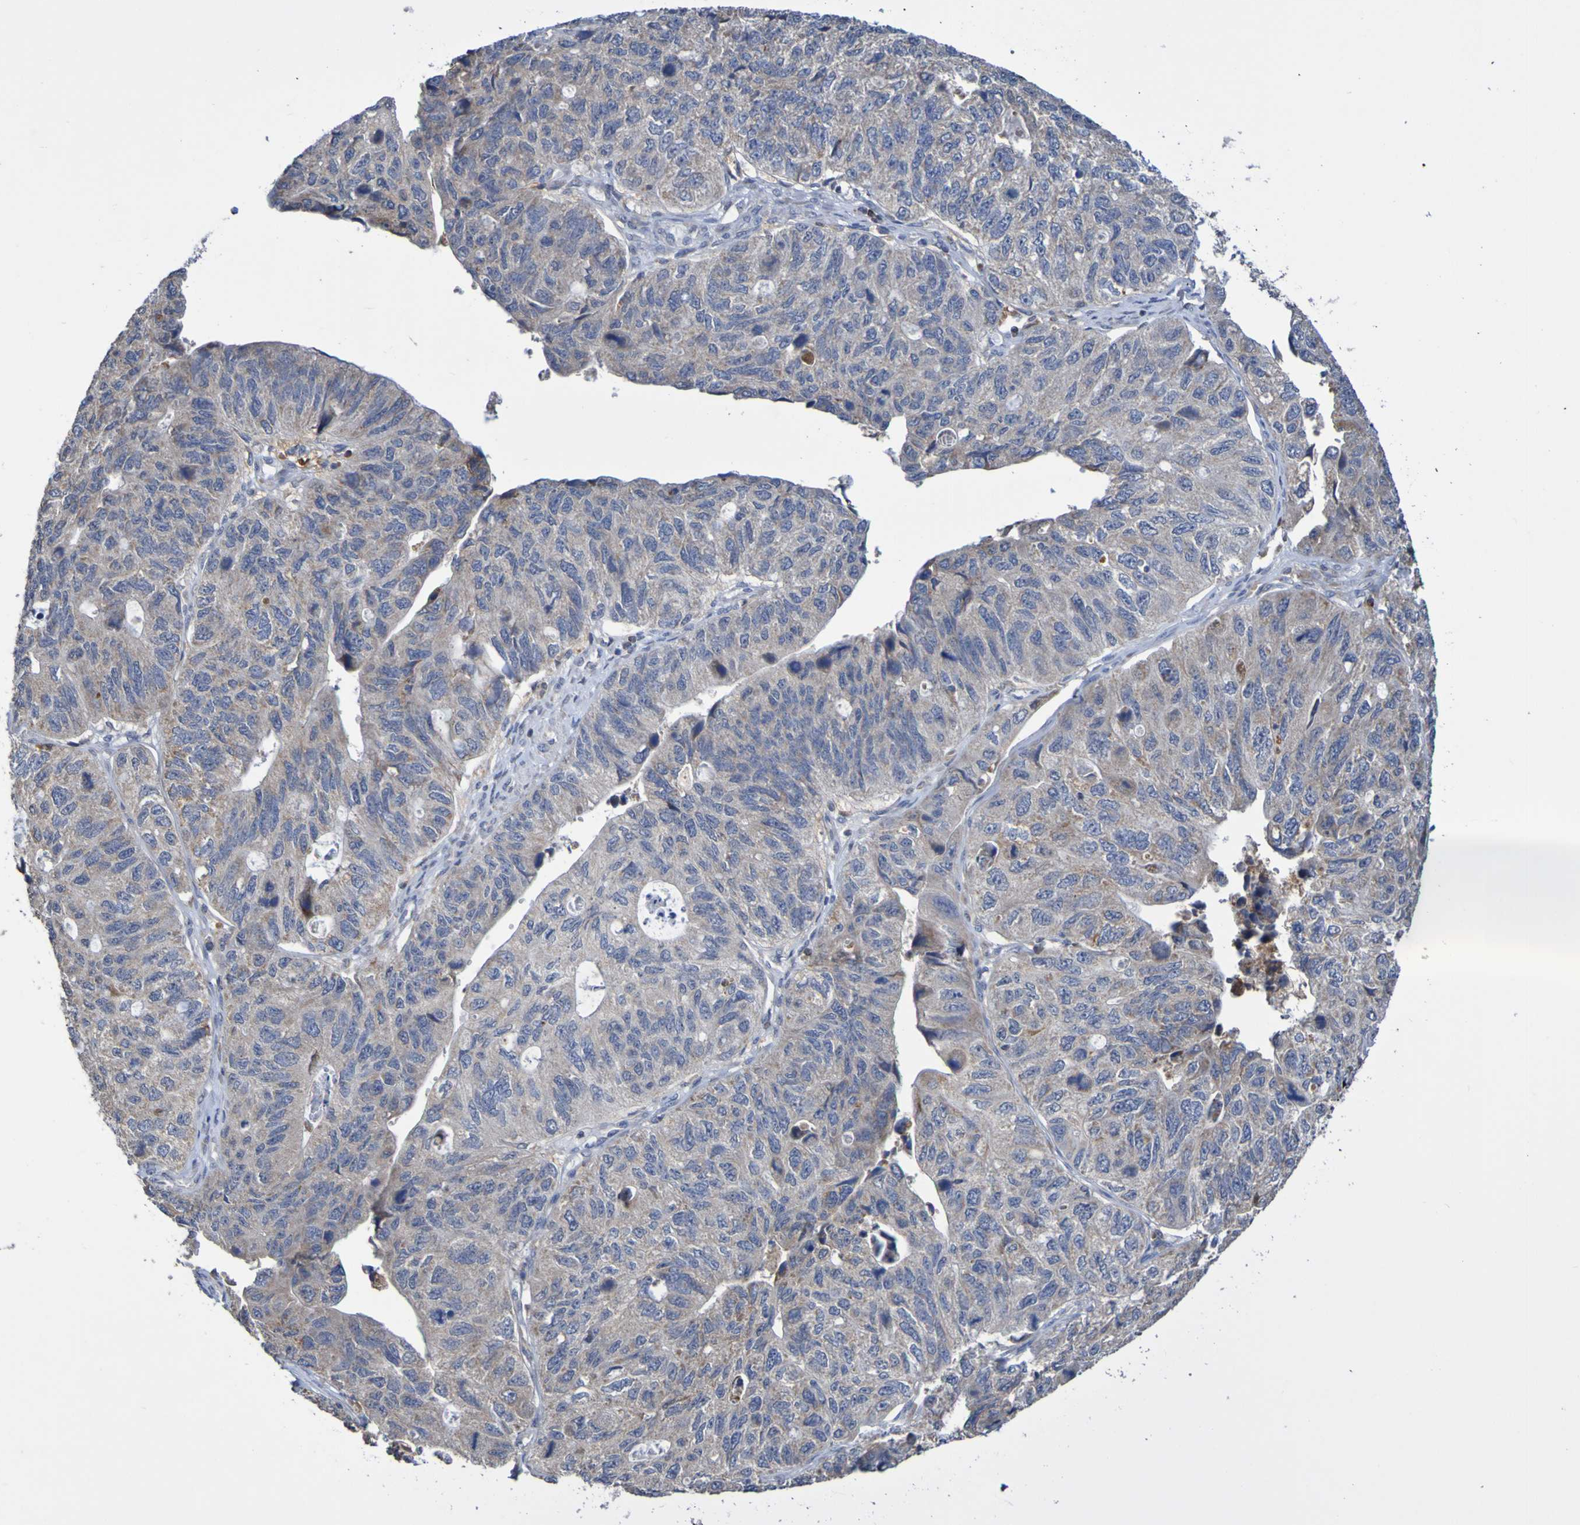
{"staining": {"intensity": "moderate", "quantity": "25%-75%", "location": "cytoplasmic/membranous"}, "tissue": "stomach cancer", "cell_type": "Tumor cells", "image_type": "cancer", "snomed": [{"axis": "morphology", "description": "Adenocarcinoma, NOS"}, {"axis": "topography", "description": "Stomach"}], "caption": "High-power microscopy captured an IHC histopathology image of stomach cancer (adenocarcinoma), revealing moderate cytoplasmic/membranous positivity in about 25%-75% of tumor cells.", "gene": "C3orf18", "patient": {"sex": "male", "age": 59}}